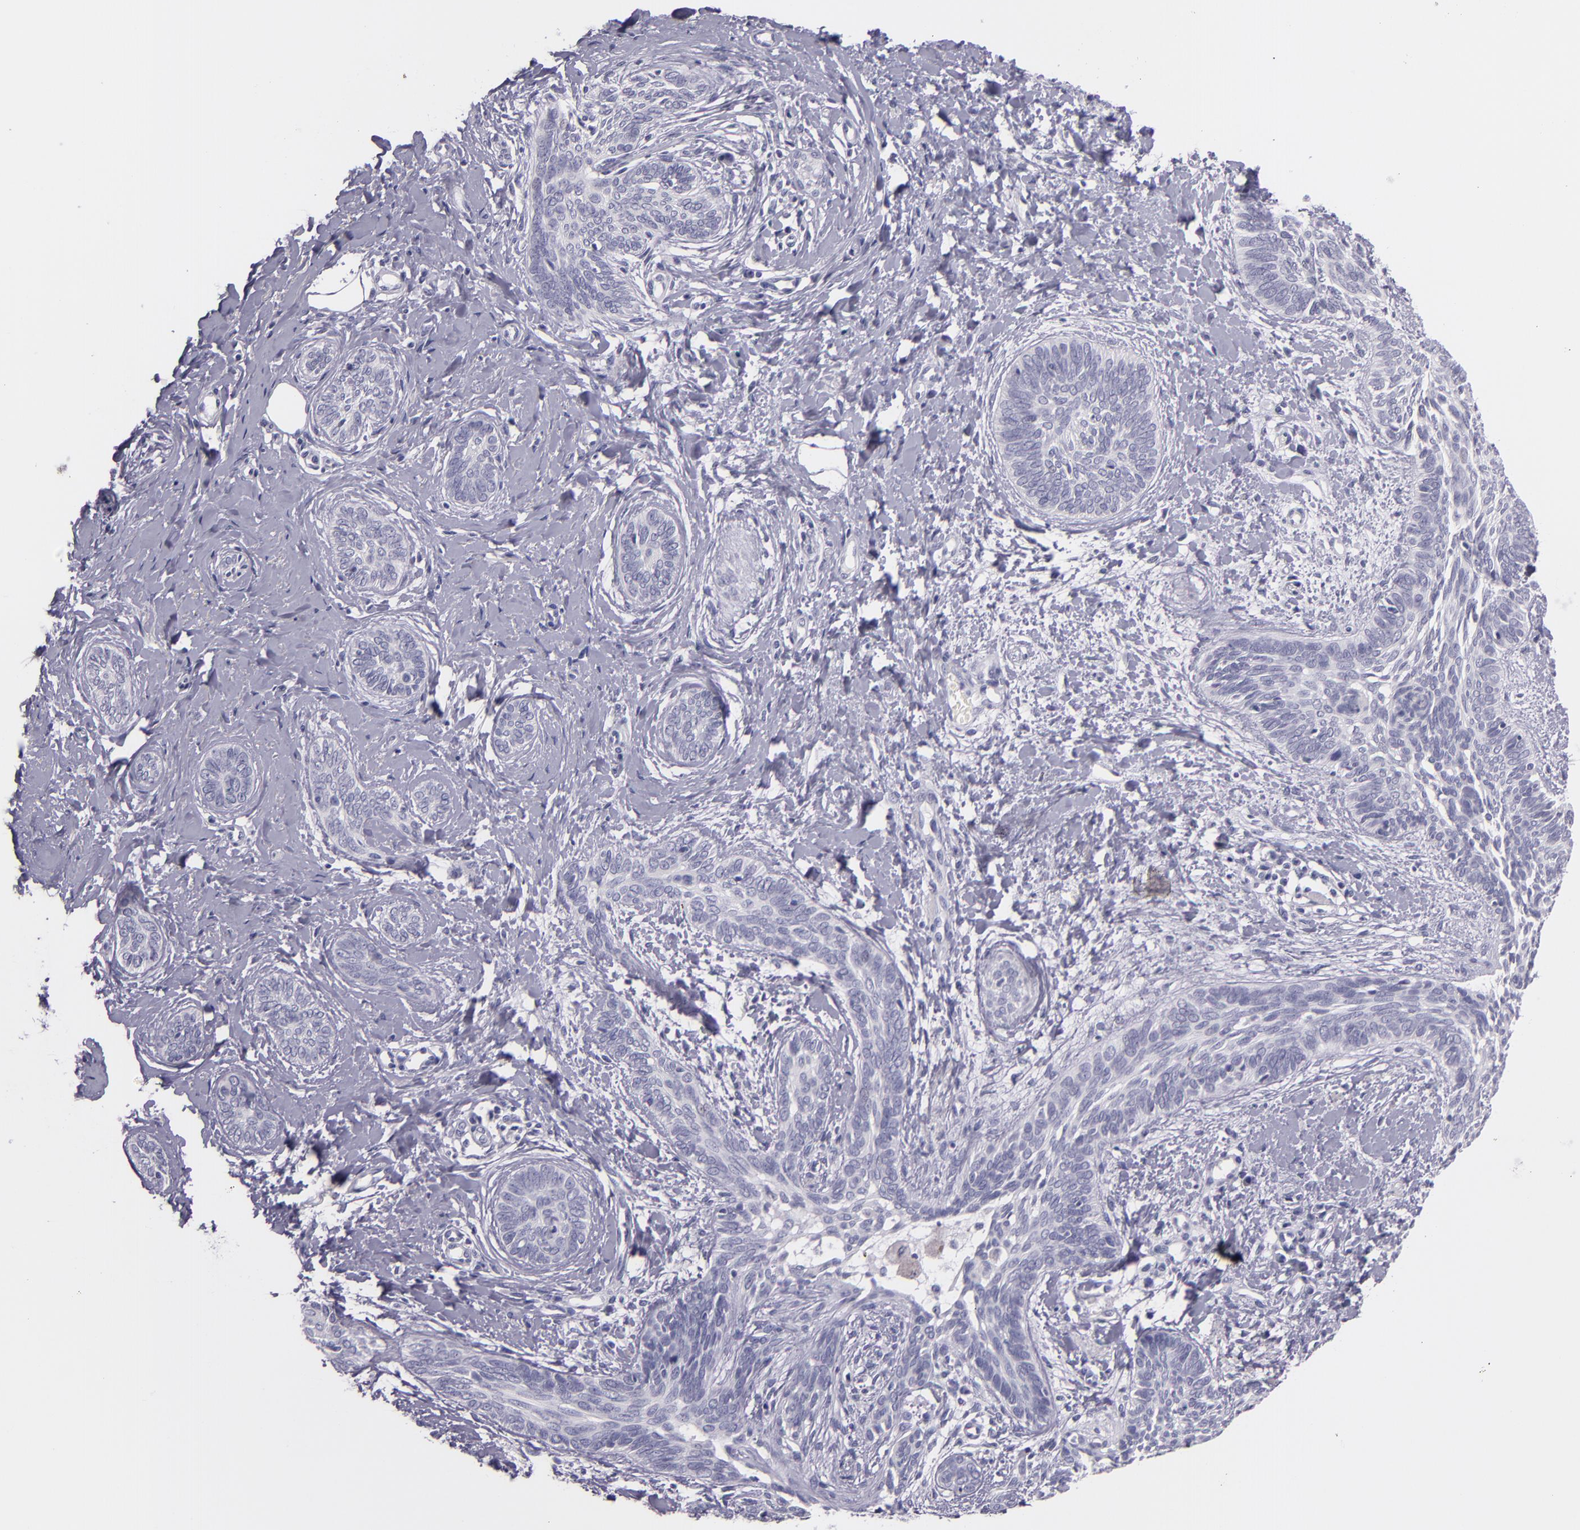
{"staining": {"intensity": "negative", "quantity": "none", "location": "none"}, "tissue": "skin cancer", "cell_type": "Tumor cells", "image_type": "cancer", "snomed": [{"axis": "morphology", "description": "Basal cell carcinoma"}, {"axis": "topography", "description": "Skin"}], "caption": "Immunohistochemical staining of skin cancer exhibits no significant staining in tumor cells. The staining is performed using DAB (3,3'-diaminobenzidine) brown chromogen with nuclei counter-stained in using hematoxylin.", "gene": "HSP90AA1", "patient": {"sex": "female", "age": 81}}